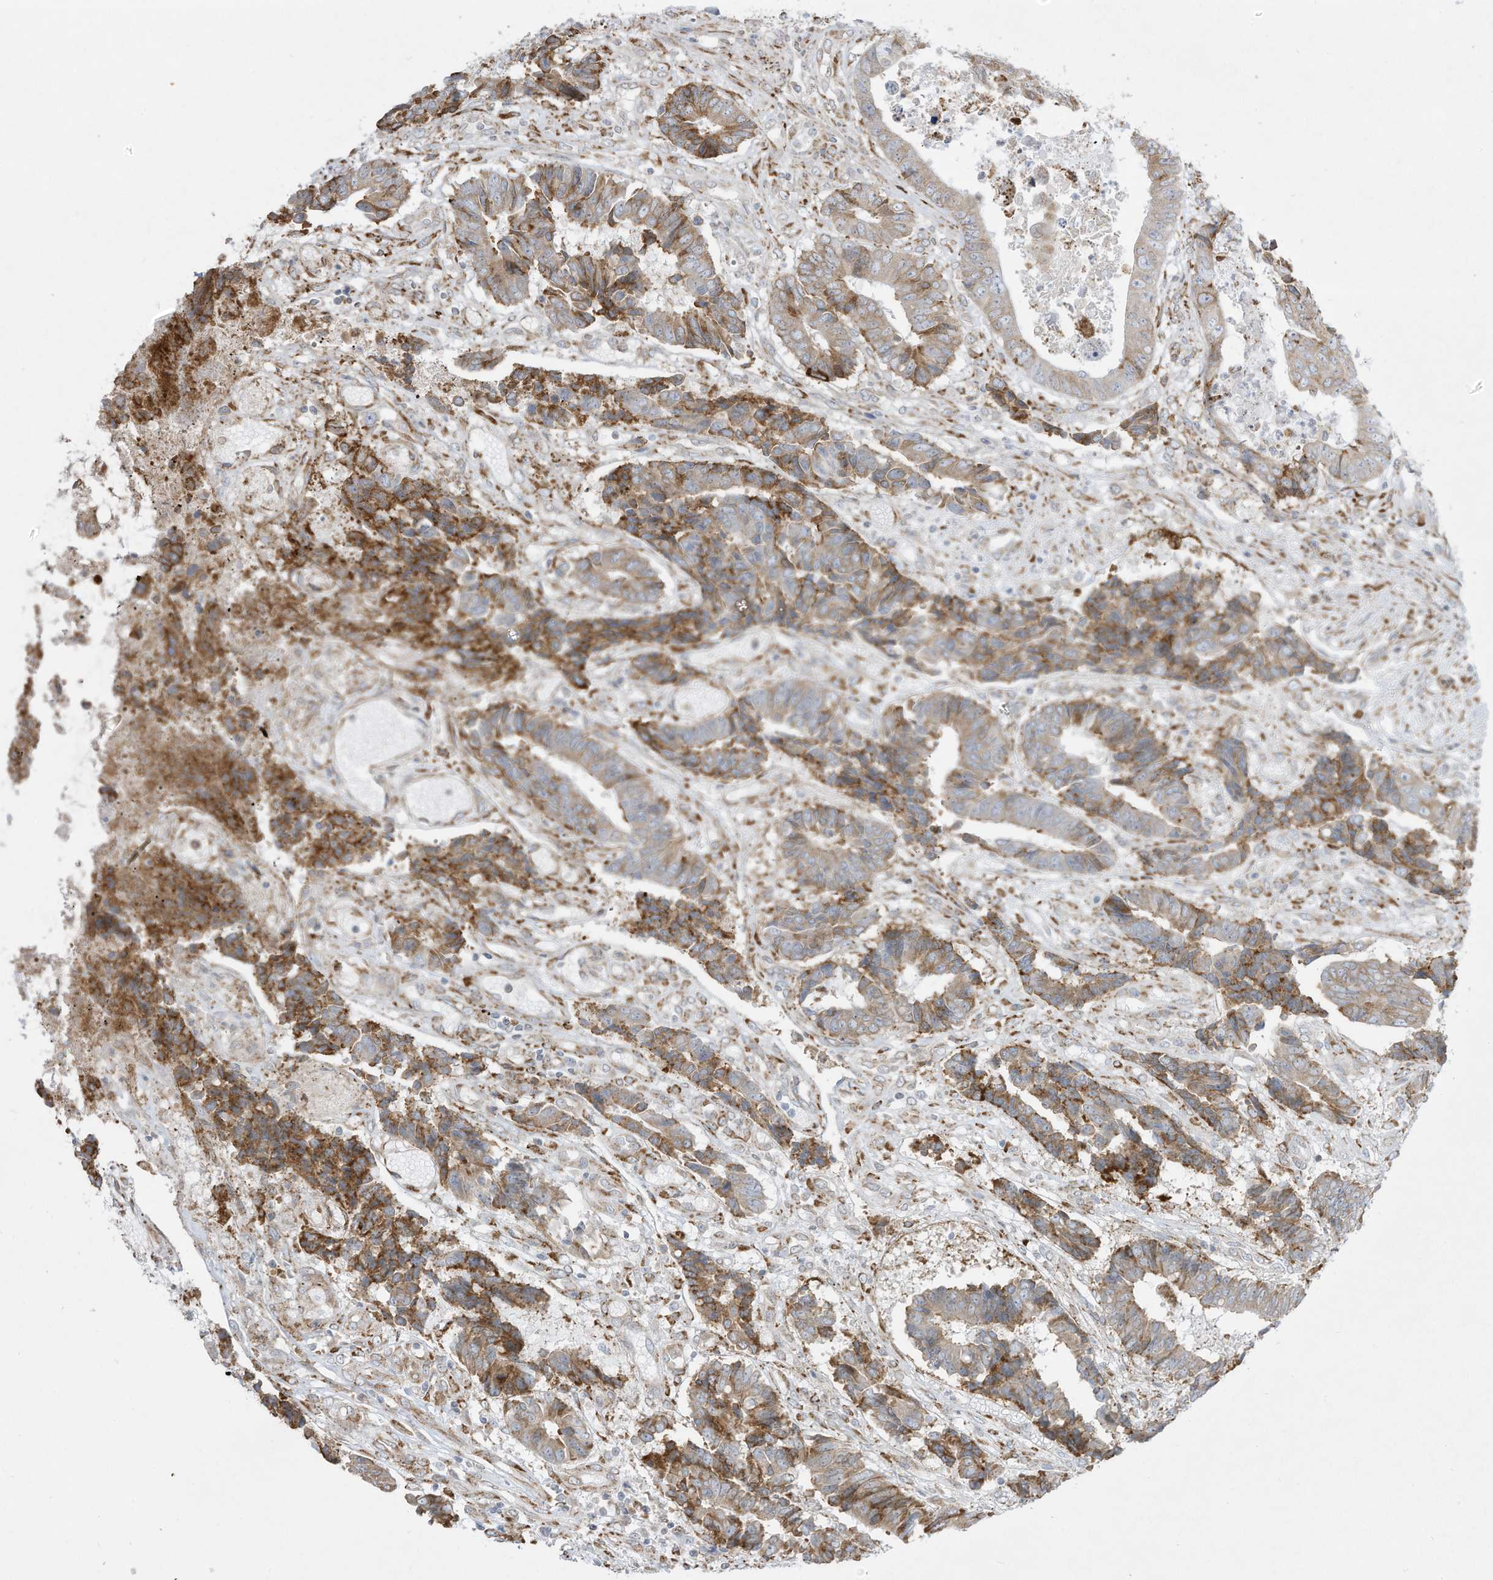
{"staining": {"intensity": "moderate", "quantity": "25%-75%", "location": "cytoplasmic/membranous"}, "tissue": "colorectal cancer", "cell_type": "Tumor cells", "image_type": "cancer", "snomed": [{"axis": "morphology", "description": "Adenocarcinoma, NOS"}, {"axis": "topography", "description": "Rectum"}], "caption": "An image showing moderate cytoplasmic/membranous expression in approximately 25%-75% of tumor cells in colorectal cancer (adenocarcinoma), as visualized by brown immunohistochemical staining.", "gene": "PTK6", "patient": {"sex": "male", "age": 84}}